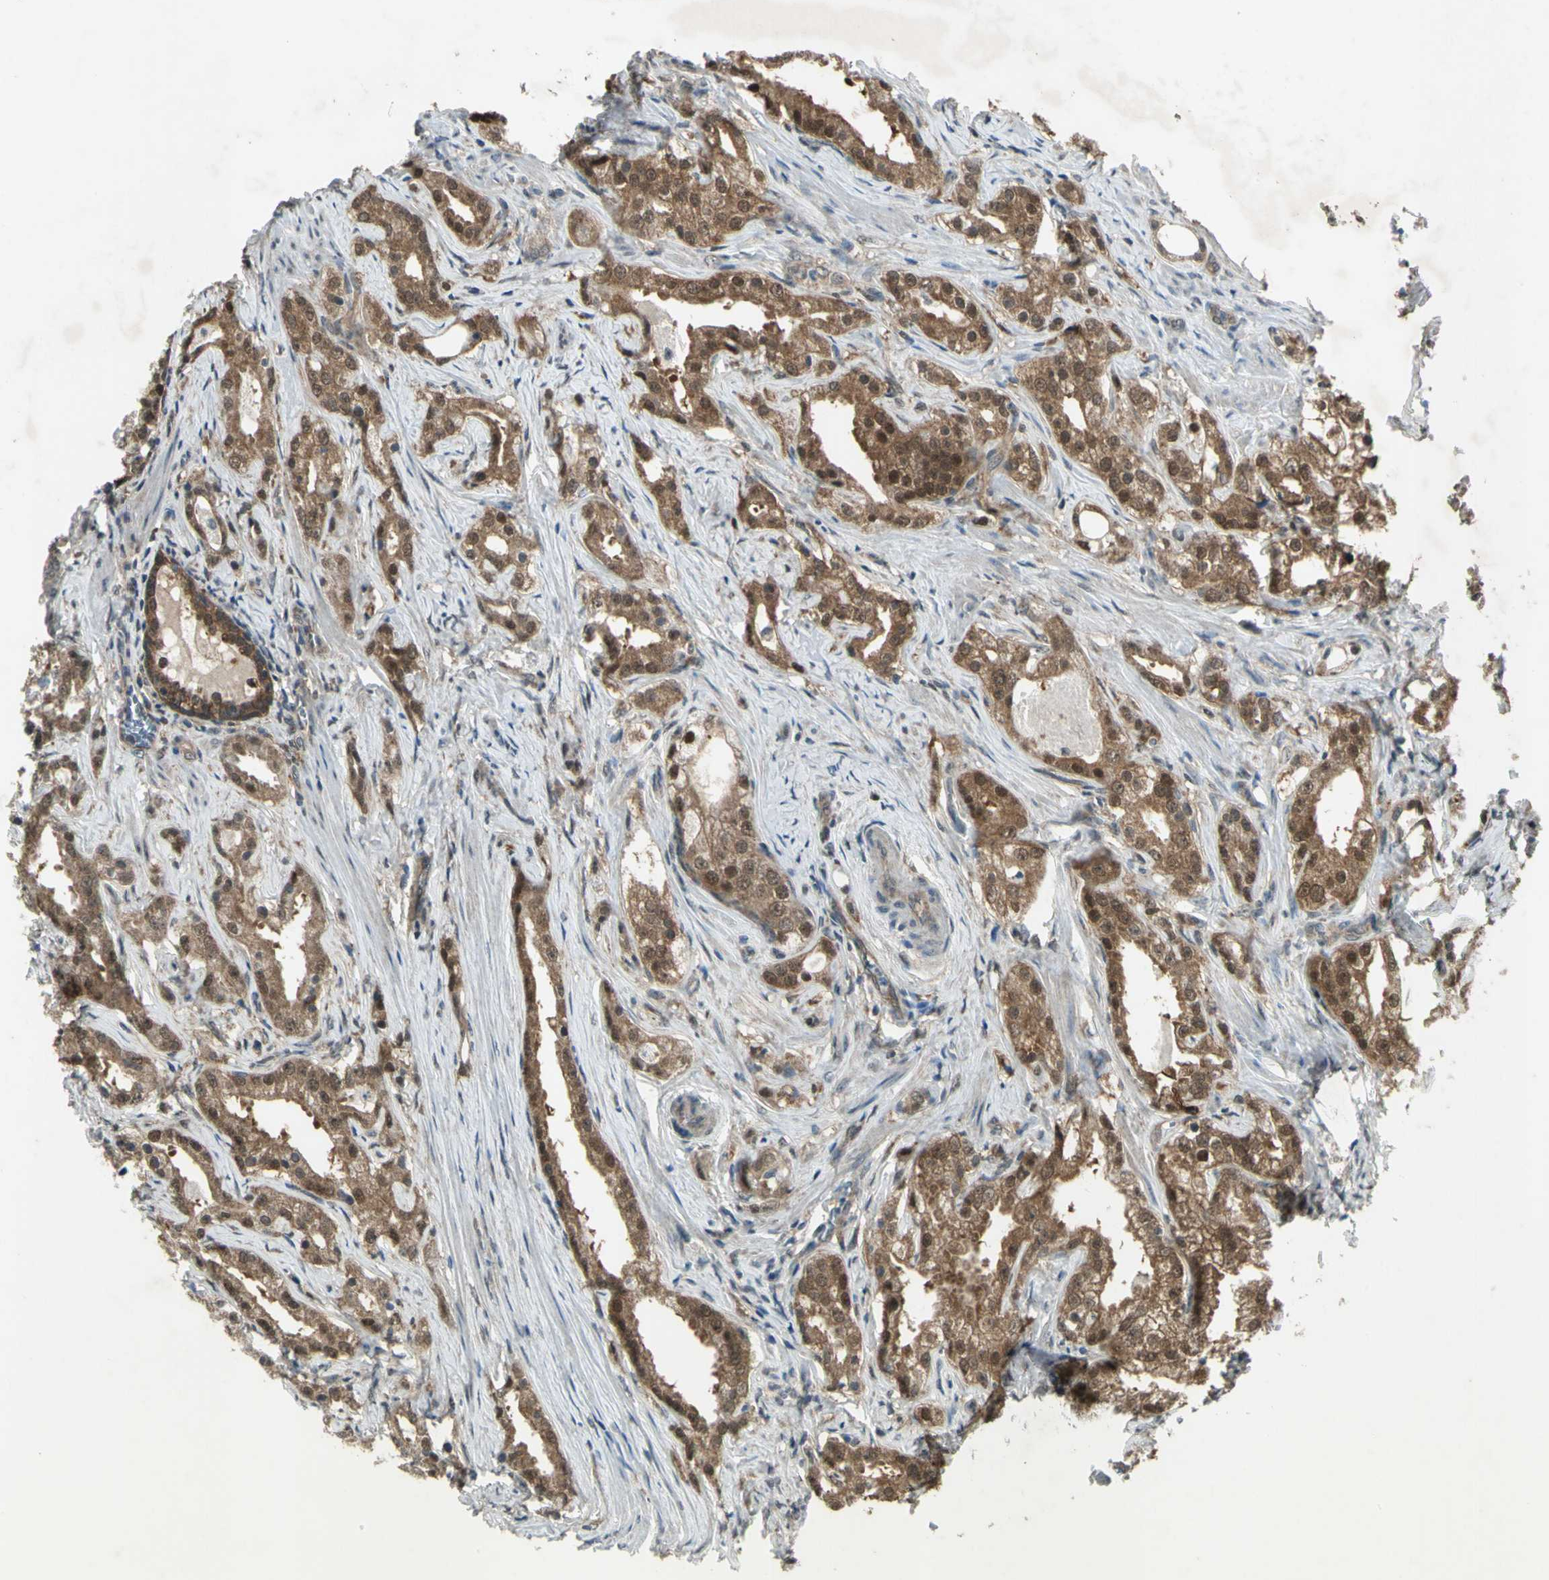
{"staining": {"intensity": "moderate", "quantity": ">75%", "location": "cytoplasmic/membranous,nuclear"}, "tissue": "prostate cancer", "cell_type": "Tumor cells", "image_type": "cancer", "snomed": [{"axis": "morphology", "description": "Adenocarcinoma, Low grade"}, {"axis": "topography", "description": "Prostate"}], "caption": "Immunohistochemistry of low-grade adenocarcinoma (prostate) displays medium levels of moderate cytoplasmic/membranous and nuclear staining in approximately >75% of tumor cells.", "gene": "PSMD5", "patient": {"sex": "male", "age": 59}}